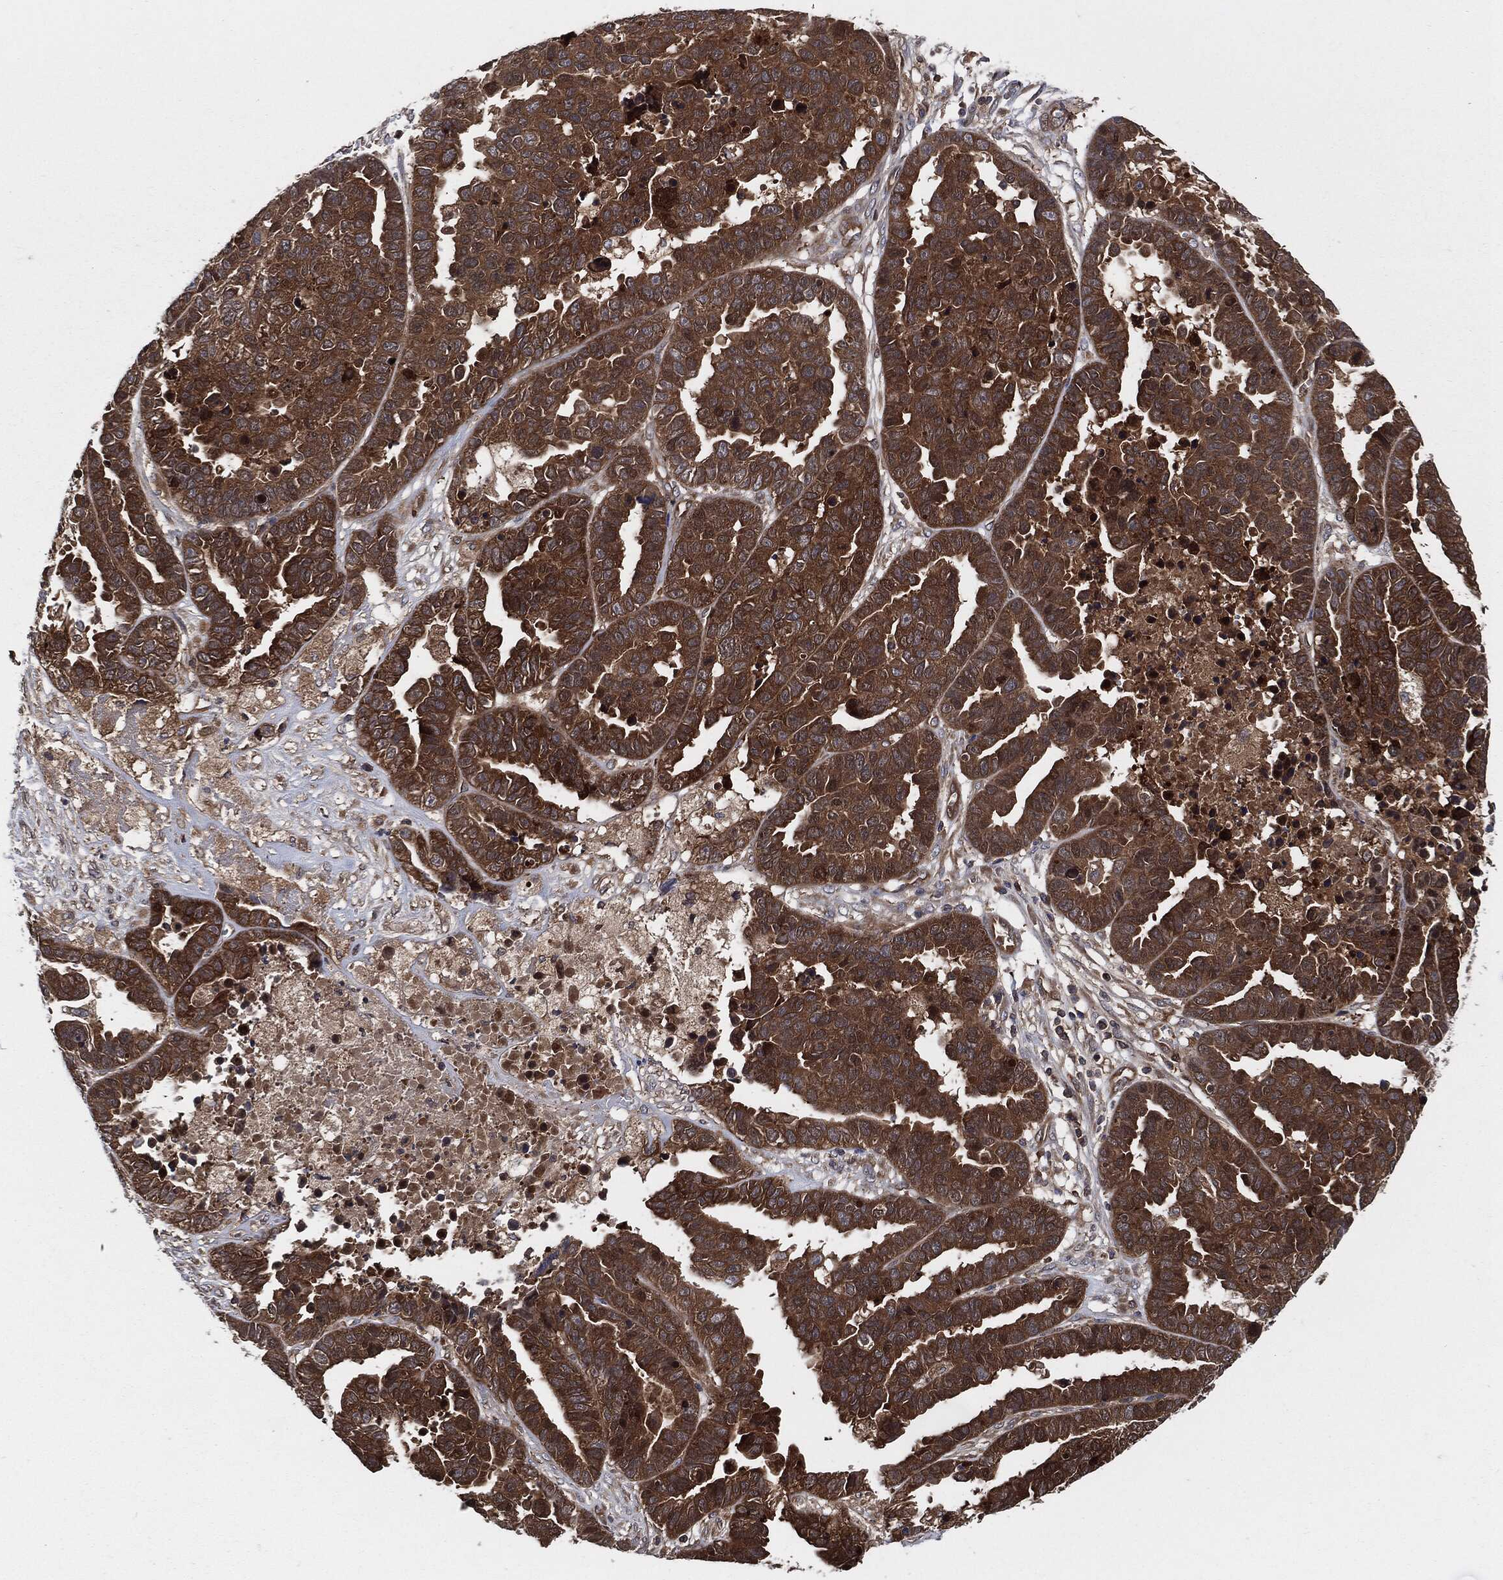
{"staining": {"intensity": "moderate", "quantity": ">75%", "location": "cytoplasmic/membranous"}, "tissue": "ovarian cancer", "cell_type": "Tumor cells", "image_type": "cancer", "snomed": [{"axis": "morphology", "description": "Cystadenocarcinoma, serous, NOS"}, {"axis": "topography", "description": "Ovary"}], "caption": "High-power microscopy captured an IHC photomicrograph of ovarian serous cystadenocarcinoma, revealing moderate cytoplasmic/membranous staining in about >75% of tumor cells. (Brightfield microscopy of DAB IHC at high magnification).", "gene": "XPNPEP1", "patient": {"sex": "female", "age": 87}}